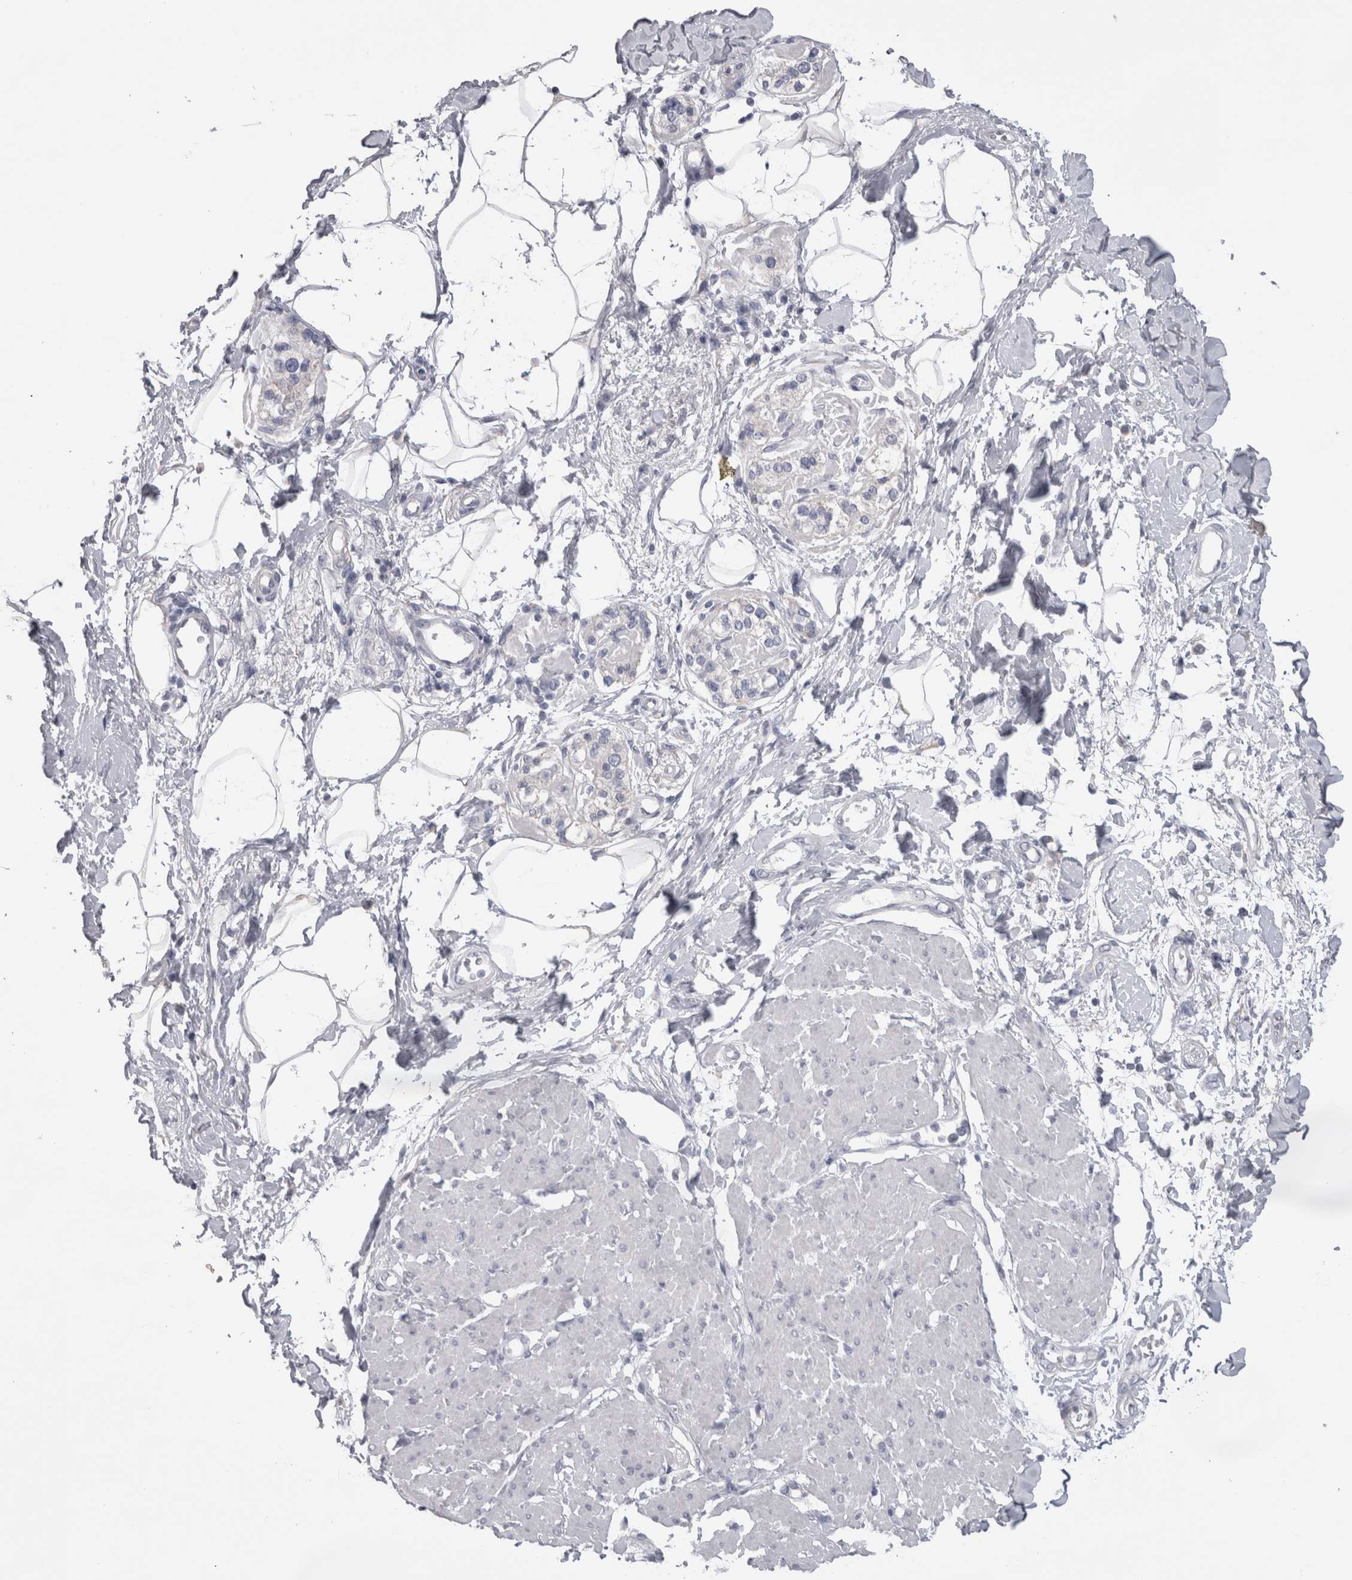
{"staining": {"intensity": "negative", "quantity": "none", "location": "none"}, "tissue": "pancreatic cancer", "cell_type": "Tumor cells", "image_type": "cancer", "snomed": [{"axis": "morphology", "description": "Normal tissue, NOS"}, {"axis": "morphology", "description": "Adenocarcinoma, NOS"}, {"axis": "topography", "description": "Pancreas"}, {"axis": "topography", "description": "Duodenum"}], "caption": "There is no significant positivity in tumor cells of adenocarcinoma (pancreatic).", "gene": "DHRS4", "patient": {"sex": "female", "age": 60}}